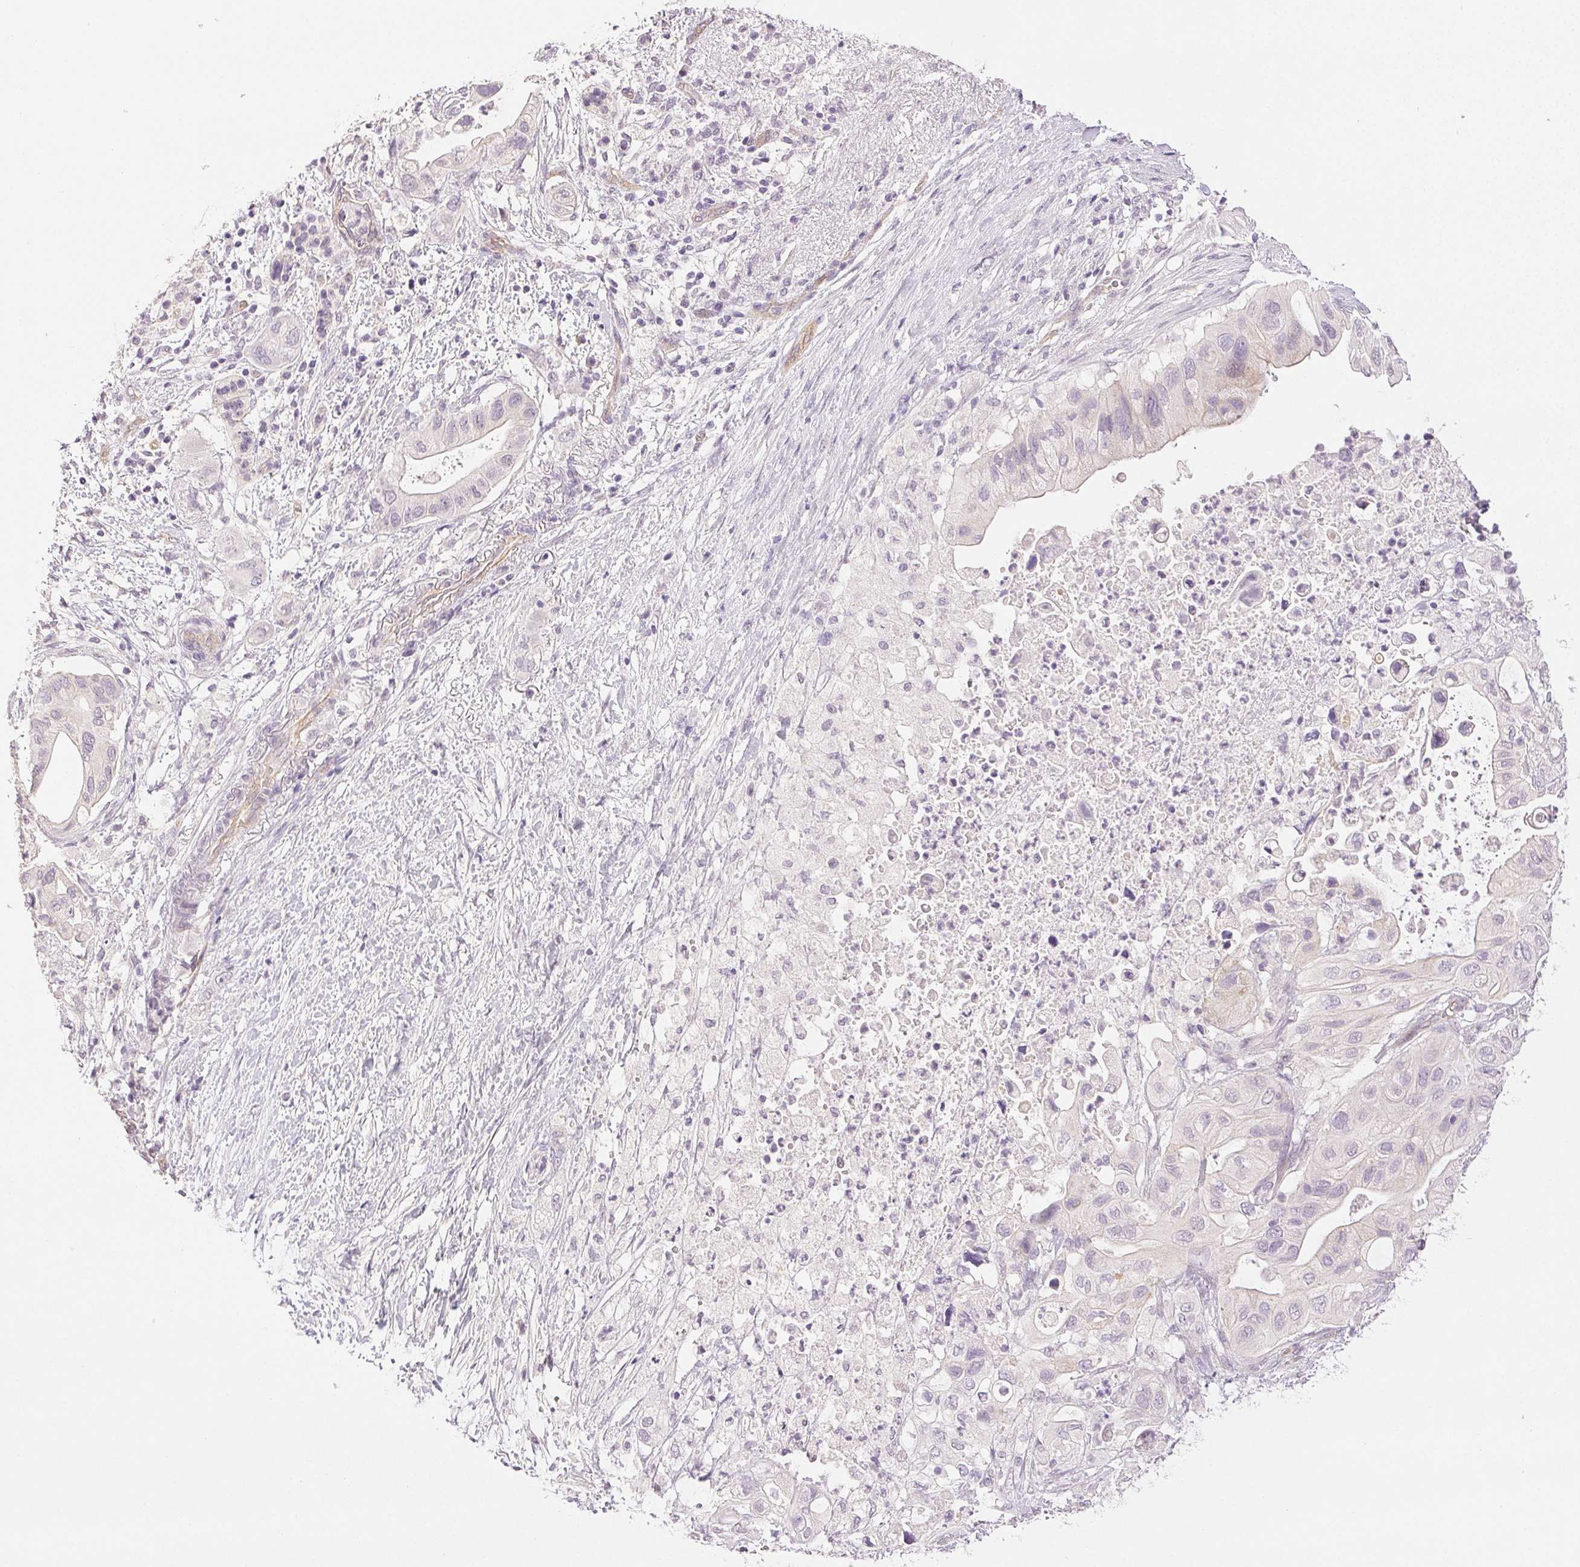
{"staining": {"intensity": "negative", "quantity": "none", "location": "none"}, "tissue": "pancreatic cancer", "cell_type": "Tumor cells", "image_type": "cancer", "snomed": [{"axis": "morphology", "description": "Adenocarcinoma, NOS"}, {"axis": "topography", "description": "Pancreas"}], "caption": "High magnification brightfield microscopy of adenocarcinoma (pancreatic) stained with DAB (3,3'-diaminobenzidine) (brown) and counterstained with hematoxylin (blue): tumor cells show no significant staining.", "gene": "PLCB1", "patient": {"sex": "female", "age": 72}}